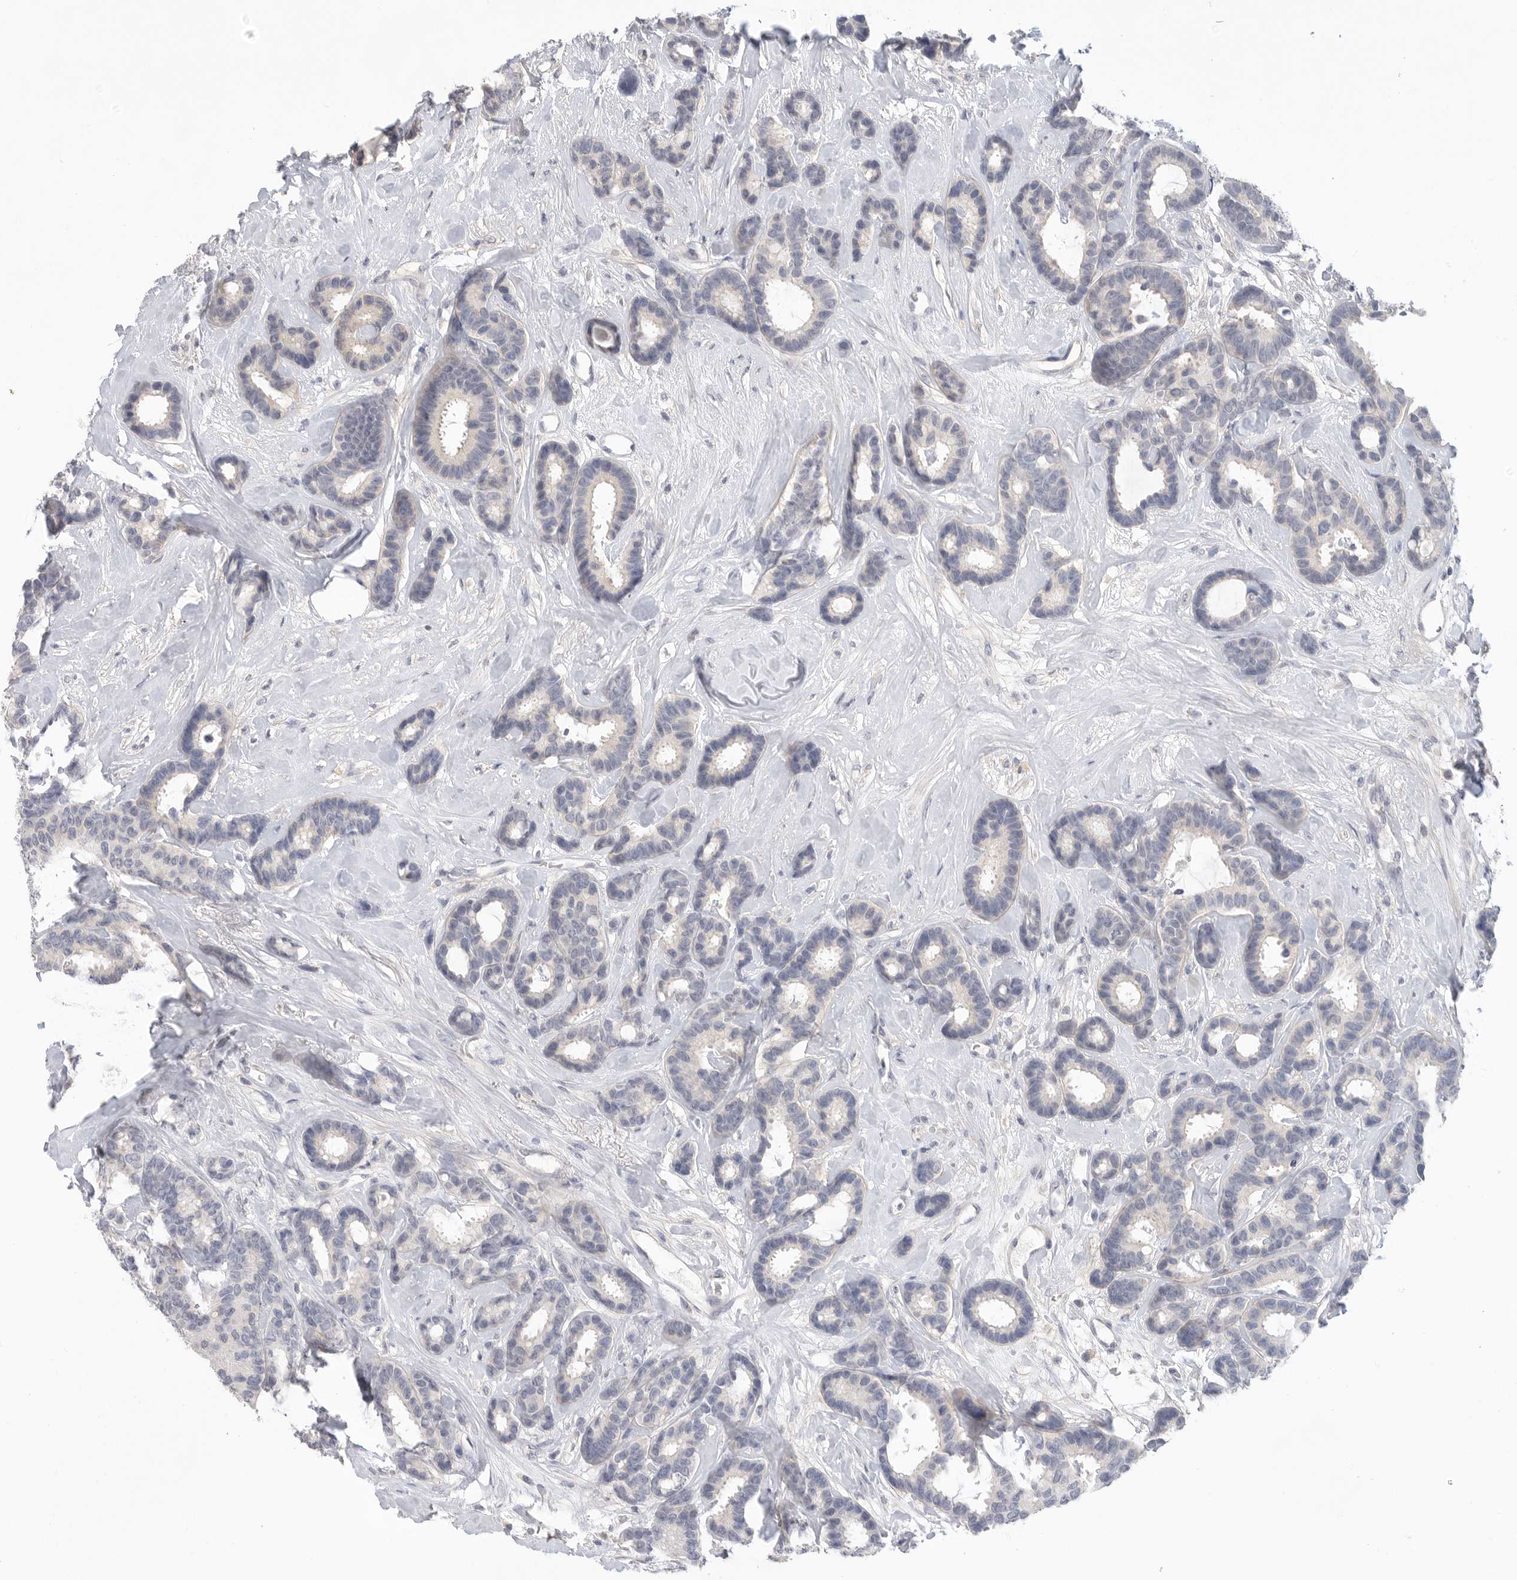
{"staining": {"intensity": "negative", "quantity": "none", "location": "none"}, "tissue": "breast cancer", "cell_type": "Tumor cells", "image_type": "cancer", "snomed": [{"axis": "morphology", "description": "Duct carcinoma"}, {"axis": "topography", "description": "Breast"}], "caption": "This is an immunohistochemistry image of human breast cancer. There is no staining in tumor cells.", "gene": "FBN2", "patient": {"sex": "female", "age": 87}}